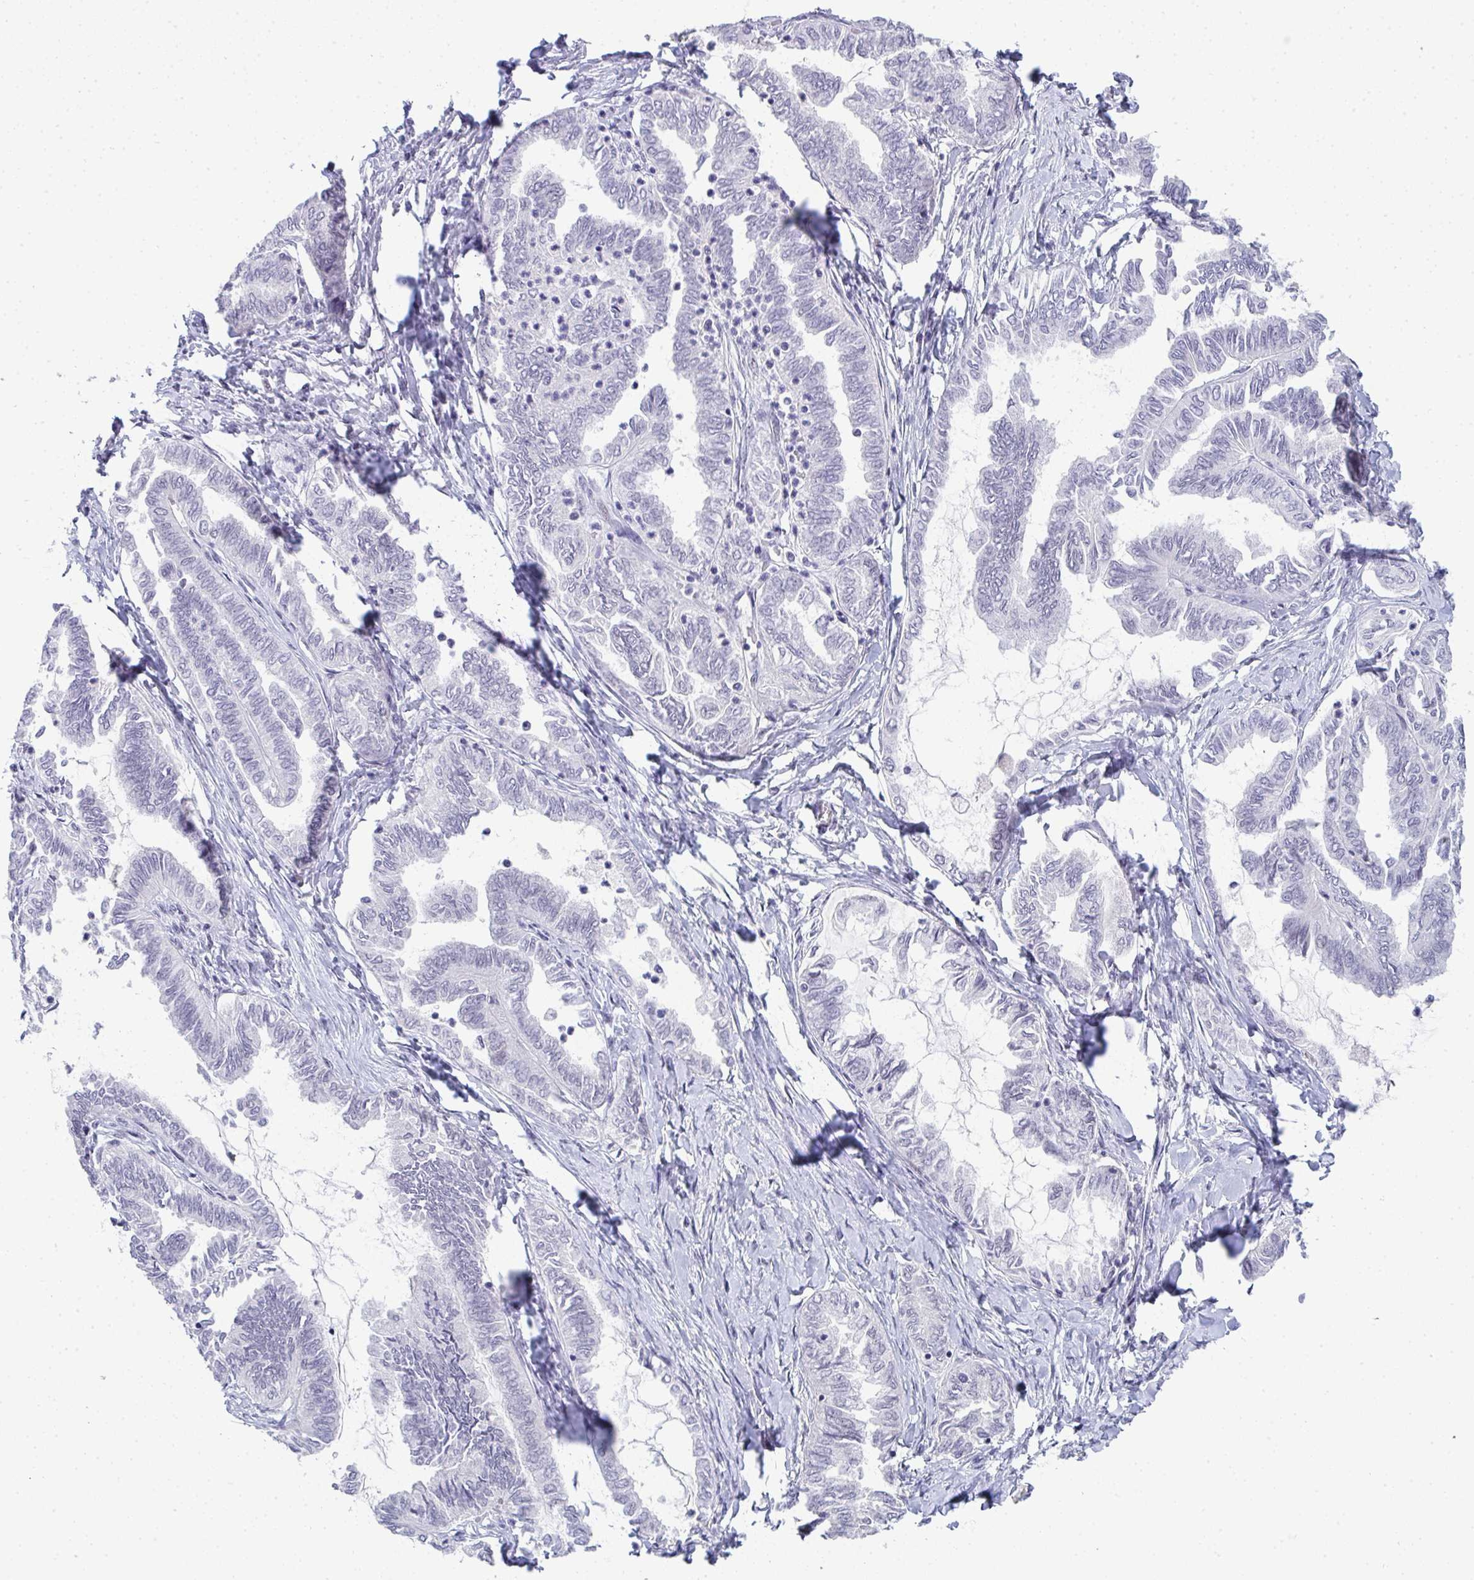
{"staining": {"intensity": "negative", "quantity": "none", "location": "none"}, "tissue": "ovarian cancer", "cell_type": "Tumor cells", "image_type": "cancer", "snomed": [{"axis": "morphology", "description": "Carcinoma, endometroid"}, {"axis": "topography", "description": "Ovary"}], "caption": "Human endometroid carcinoma (ovarian) stained for a protein using IHC demonstrates no positivity in tumor cells.", "gene": "TNMD", "patient": {"sex": "female", "age": 70}}